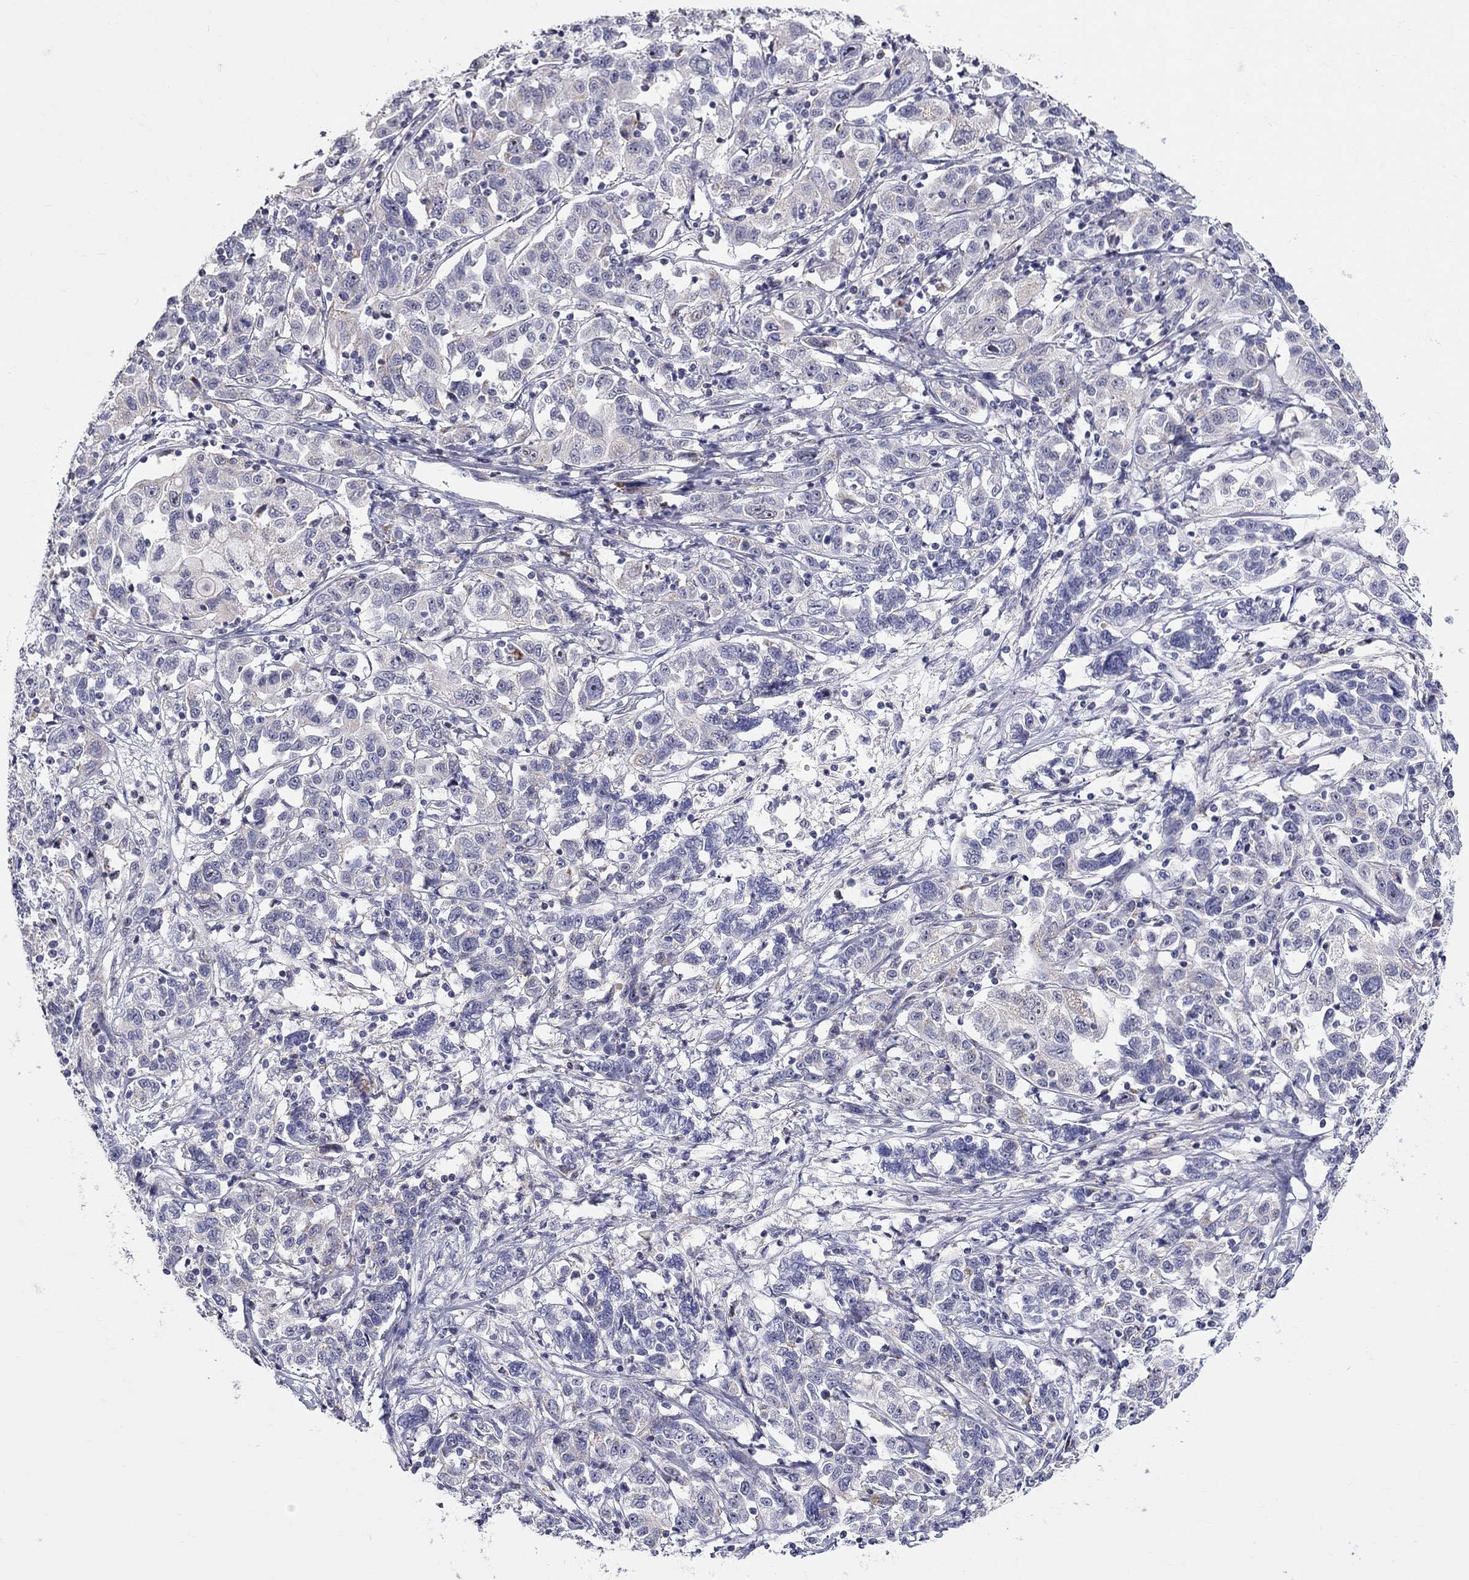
{"staining": {"intensity": "negative", "quantity": "none", "location": "none"}, "tissue": "liver cancer", "cell_type": "Tumor cells", "image_type": "cancer", "snomed": [{"axis": "morphology", "description": "Adenocarcinoma, NOS"}, {"axis": "morphology", "description": "Cholangiocarcinoma"}, {"axis": "topography", "description": "Liver"}], "caption": "High power microscopy image of an immunohistochemistry histopathology image of liver adenocarcinoma, revealing no significant expression in tumor cells.", "gene": "HMX2", "patient": {"sex": "male", "age": 64}}